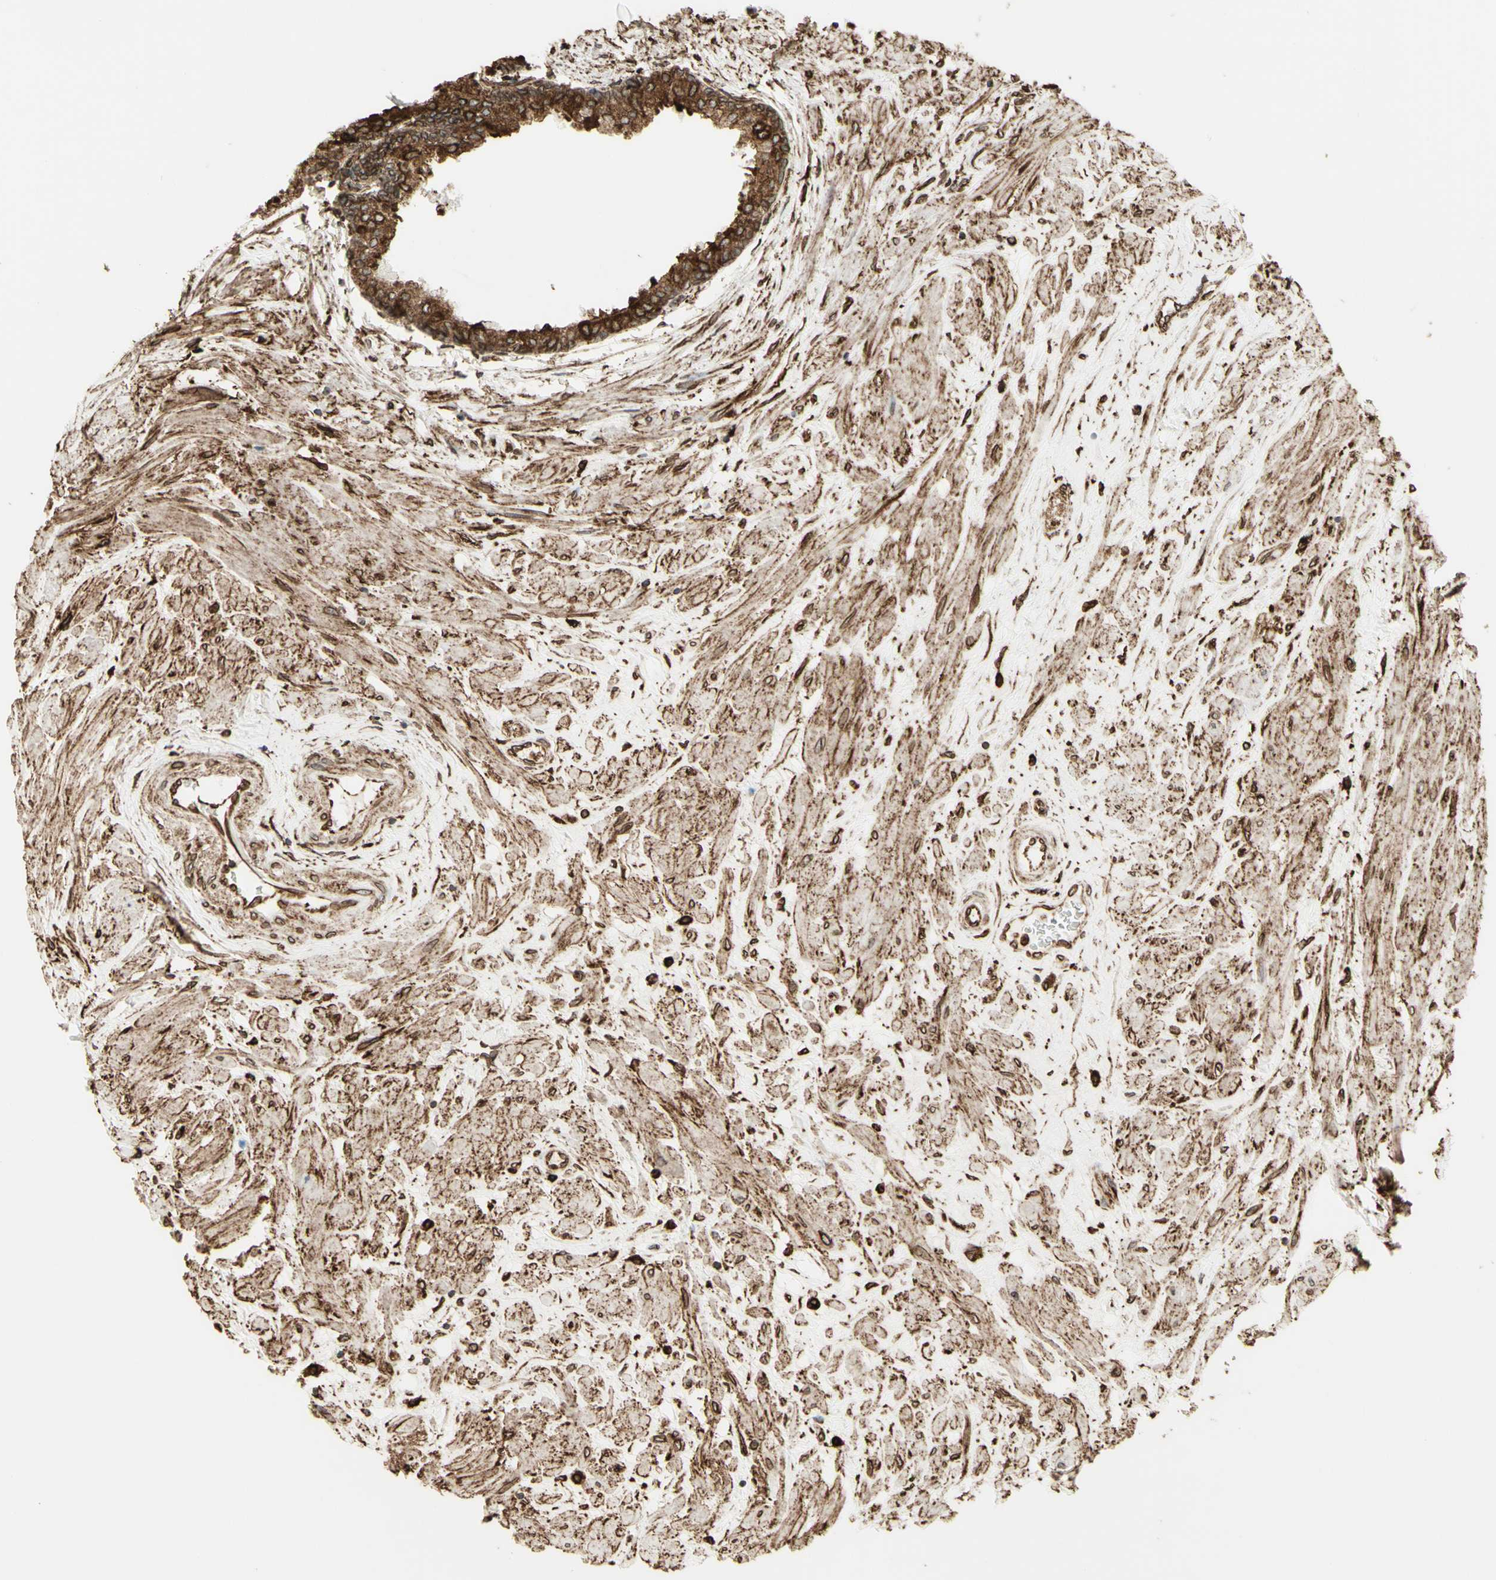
{"staining": {"intensity": "moderate", "quantity": ">75%", "location": "cytoplasmic/membranous"}, "tissue": "prostate", "cell_type": "Glandular cells", "image_type": "normal", "snomed": [{"axis": "morphology", "description": "Normal tissue, NOS"}, {"axis": "topography", "description": "Prostate"}, {"axis": "topography", "description": "Seminal veicle"}], "caption": "Immunohistochemistry (IHC) of normal human prostate reveals medium levels of moderate cytoplasmic/membranous staining in about >75% of glandular cells. The staining was performed using DAB (3,3'-diaminobenzidine) to visualize the protein expression in brown, while the nuclei were stained in blue with hematoxylin (Magnification: 20x).", "gene": "CANX", "patient": {"sex": "male", "age": 60}}